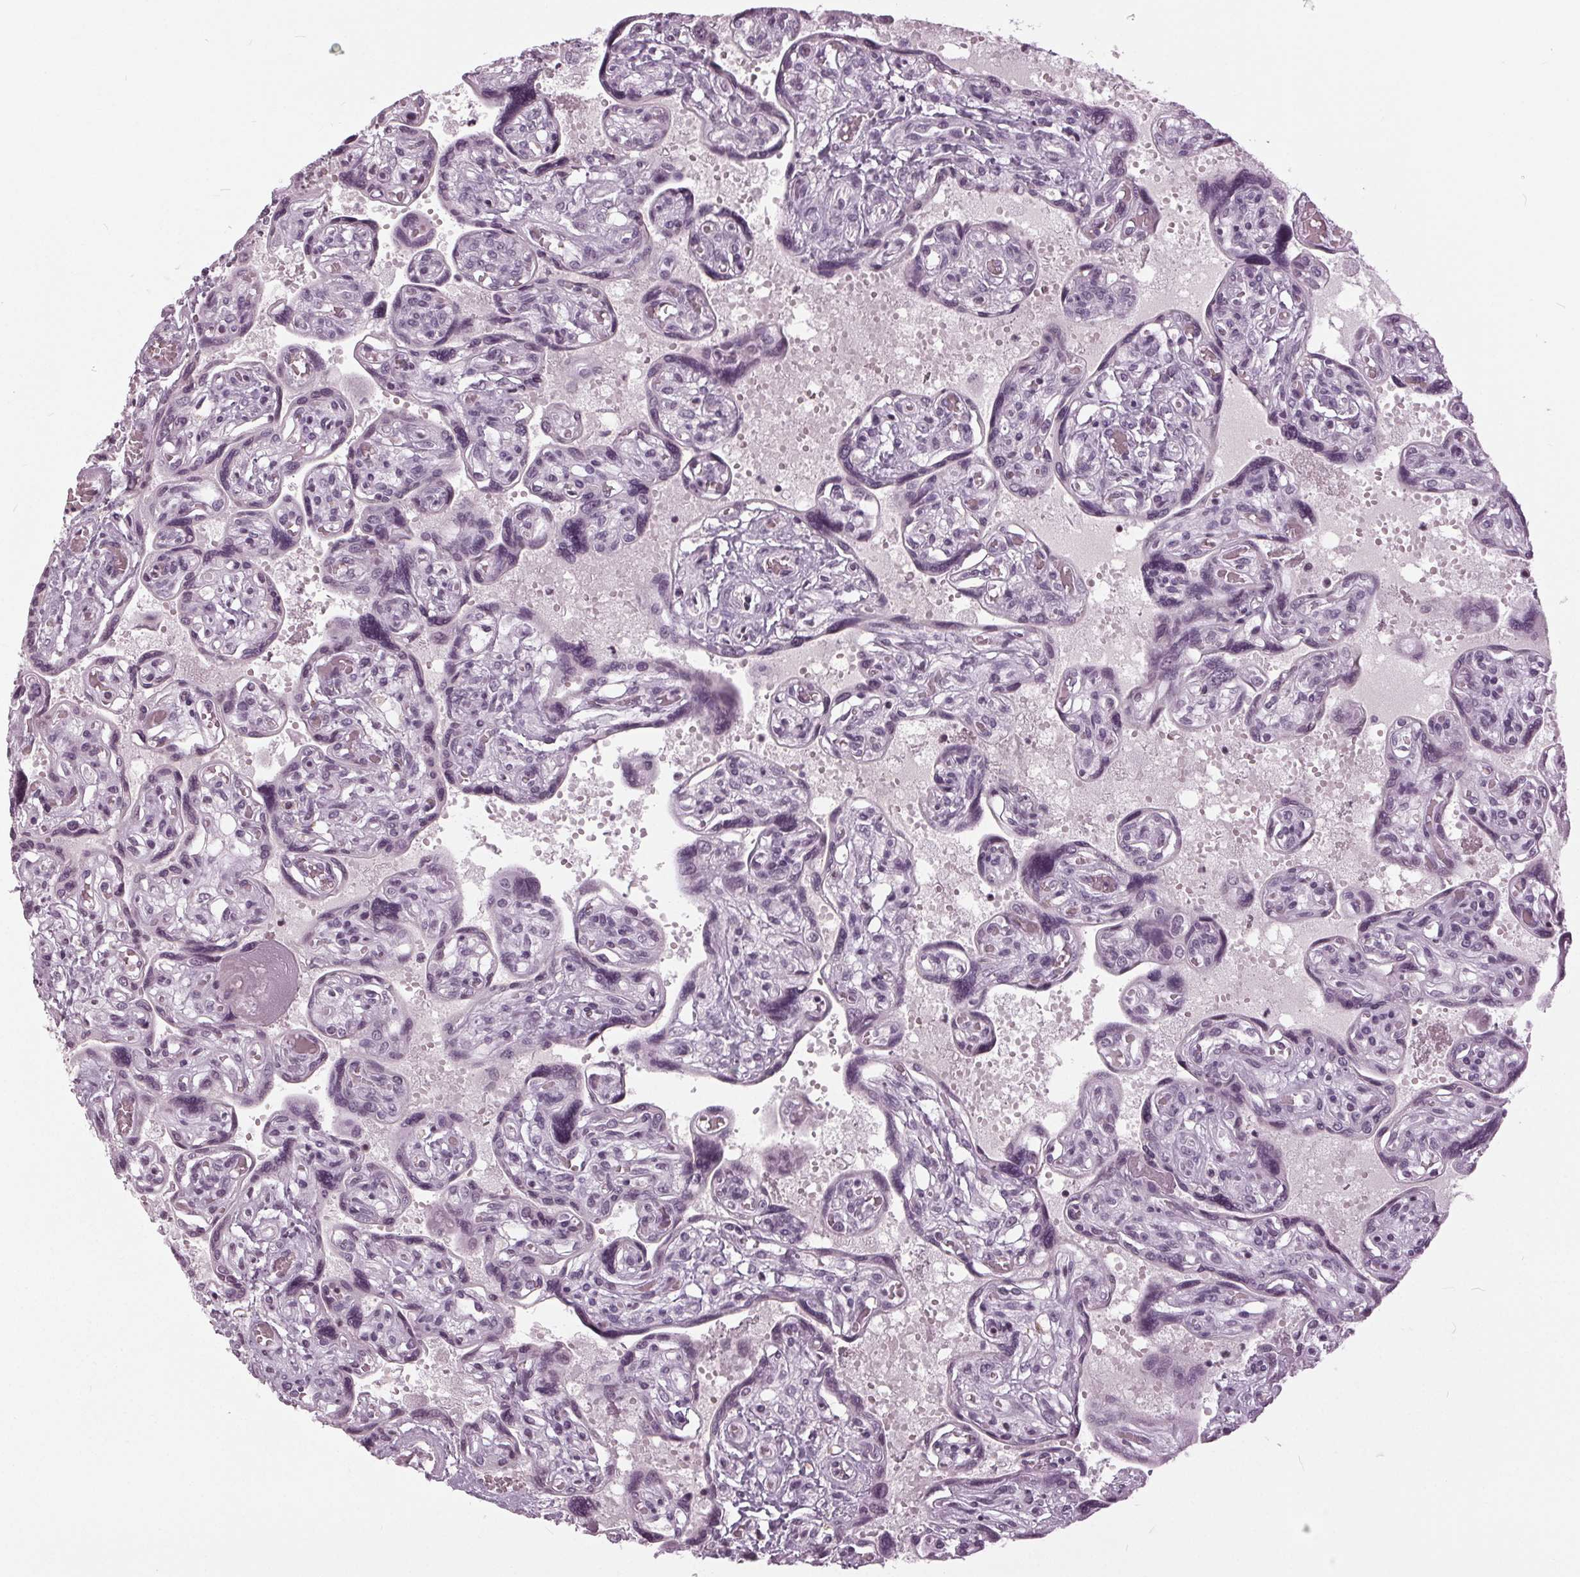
{"staining": {"intensity": "negative", "quantity": "none", "location": "none"}, "tissue": "placenta", "cell_type": "Decidual cells", "image_type": "normal", "snomed": [{"axis": "morphology", "description": "Normal tissue, NOS"}, {"axis": "topography", "description": "Placenta"}], "caption": "This micrograph is of unremarkable placenta stained with immunohistochemistry to label a protein in brown with the nuclei are counter-stained blue. There is no staining in decidual cells.", "gene": "SLC9A4", "patient": {"sex": "female", "age": 32}}